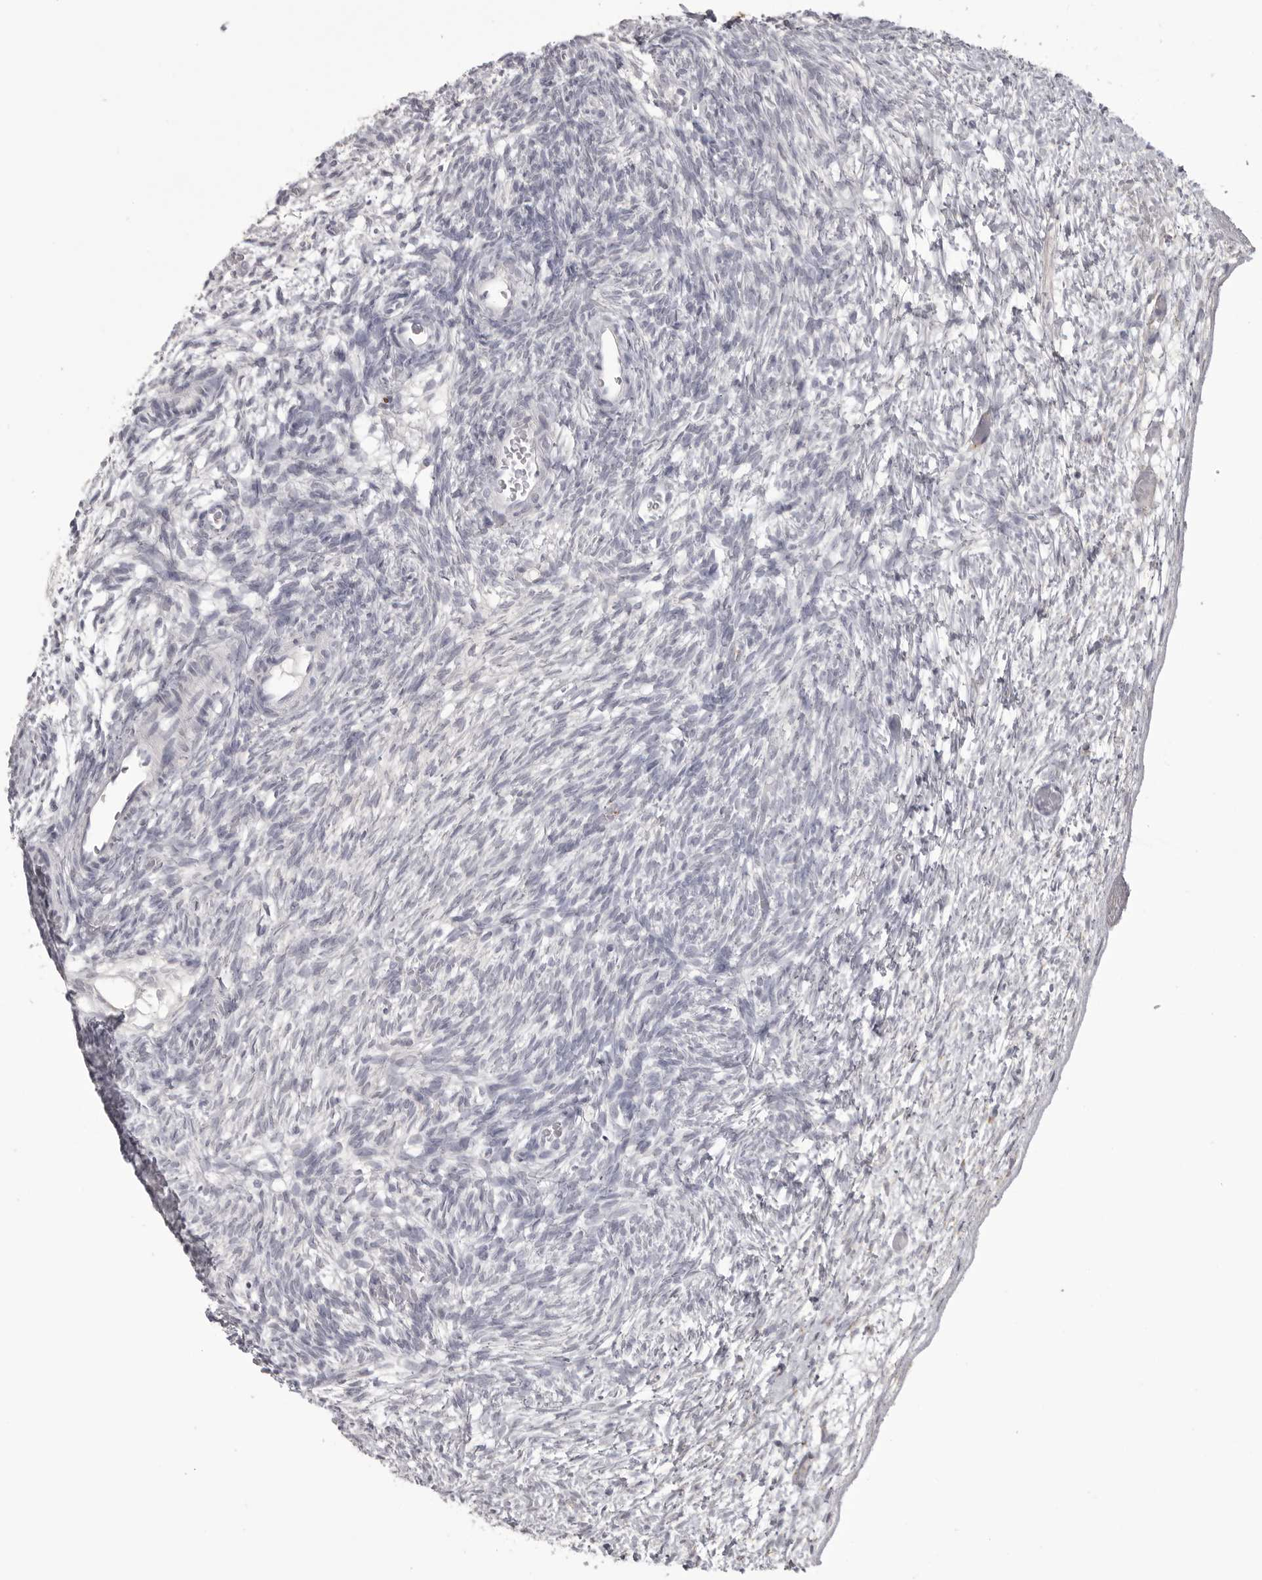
{"staining": {"intensity": "negative", "quantity": "none", "location": "none"}, "tissue": "ovary", "cell_type": "Ovarian stroma cells", "image_type": "normal", "snomed": [{"axis": "morphology", "description": "Normal tissue, NOS"}, {"axis": "topography", "description": "Ovary"}], "caption": "This is a histopathology image of IHC staining of normal ovary, which shows no expression in ovarian stroma cells. (DAB (3,3'-diaminobenzidine) IHC with hematoxylin counter stain).", "gene": "TIMP1", "patient": {"sex": "female", "age": 34}}